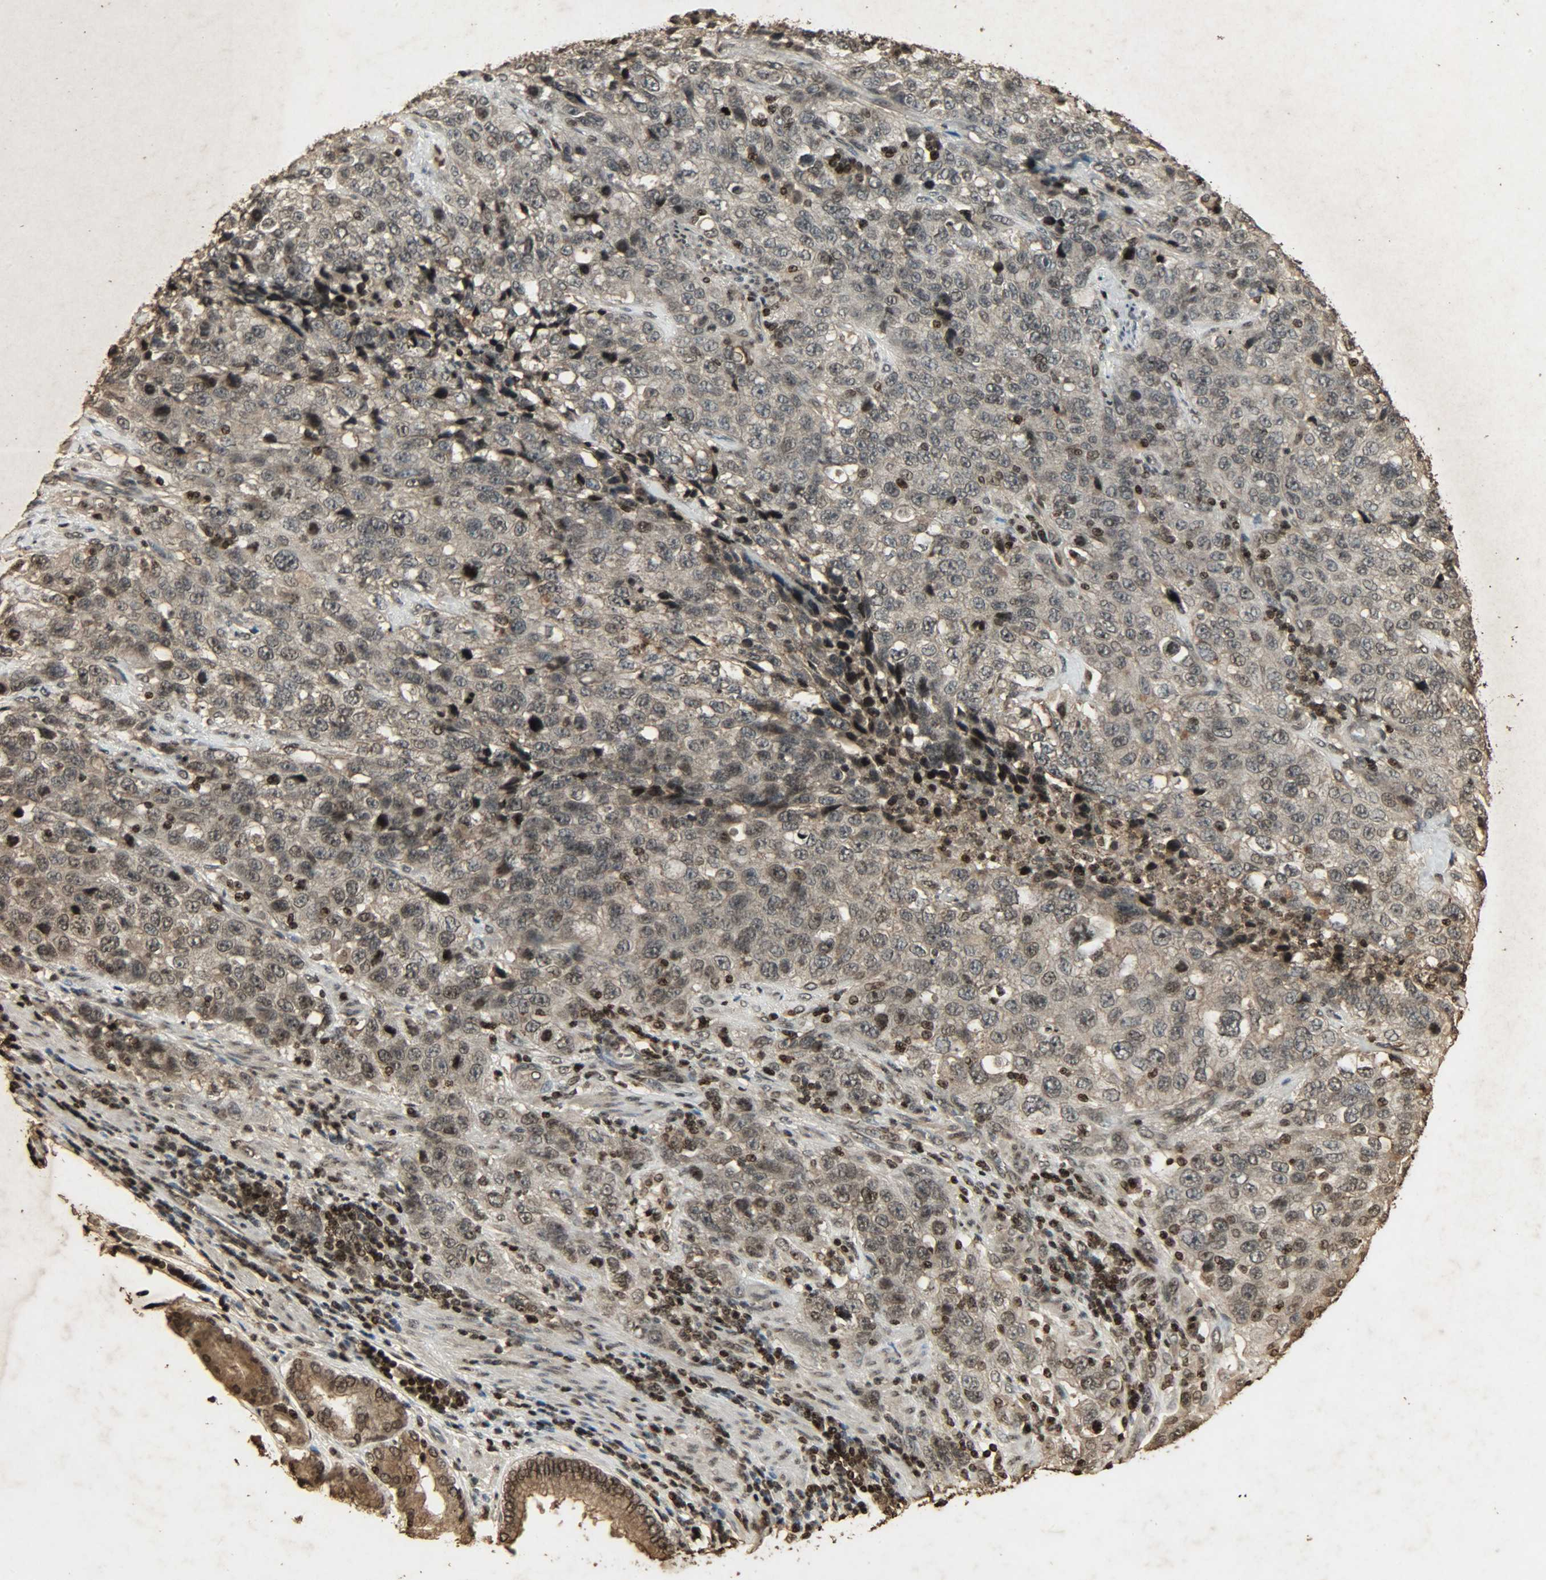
{"staining": {"intensity": "moderate", "quantity": ">75%", "location": "cytoplasmic/membranous,nuclear"}, "tissue": "stomach cancer", "cell_type": "Tumor cells", "image_type": "cancer", "snomed": [{"axis": "morphology", "description": "Normal tissue, NOS"}, {"axis": "morphology", "description": "Adenocarcinoma, NOS"}, {"axis": "topography", "description": "Stomach"}], "caption": "Adenocarcinoma (stomach) stained for a protein (brown) demonstrates moderate cytoplasmic/membranous and nuclear positive expression in about >75% of tumor cells.", "gene": "PPP3R1", "patient": {"sex": "male", "age": 48}}